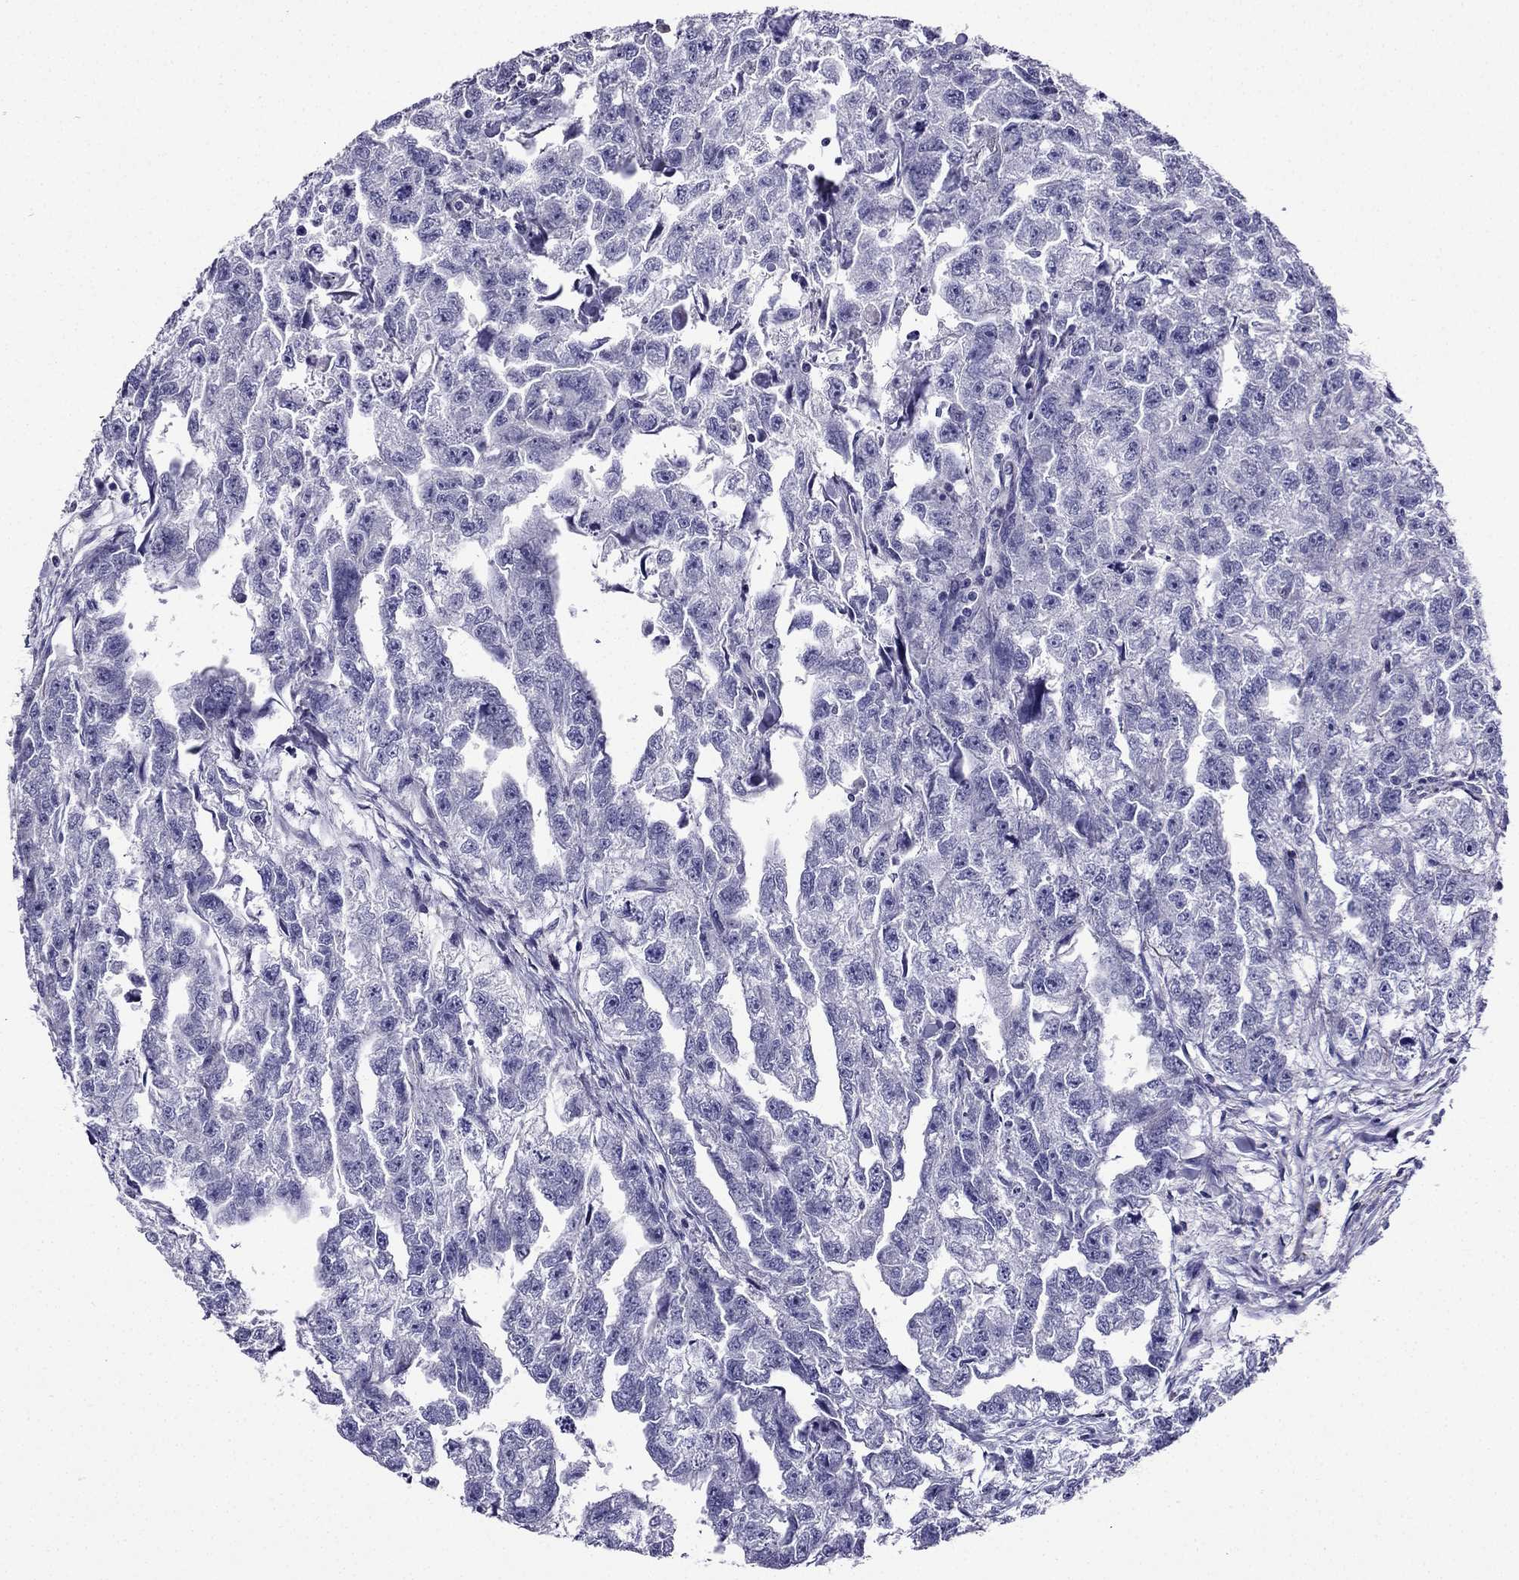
{"staining": {"intensity": "negative", "quantity": "none", "location": "none"}, "tissue": "testis cancer", "cell_type": "Tumor cells", "image_type": "cancer", "snomed": [{"axis": "morphology", "description": "Carcinoma, Embryonal, NOS"}, {"axis": "morphology", "description": "Teratoma, malignant, NOS"}, {"axis": "topography", "description": "Testis"}], "caption": "DAB (3,3'-diaminobenzidine) immunohistochemical staining of teratoma (malignant) (testis) reveals no significant staining in tumor cells. (DAB (3,3'-diaminobenzidine) IHC, high magnification).", "gene": "KIF5A", "patient": {"sex": "male", "age": 44}}